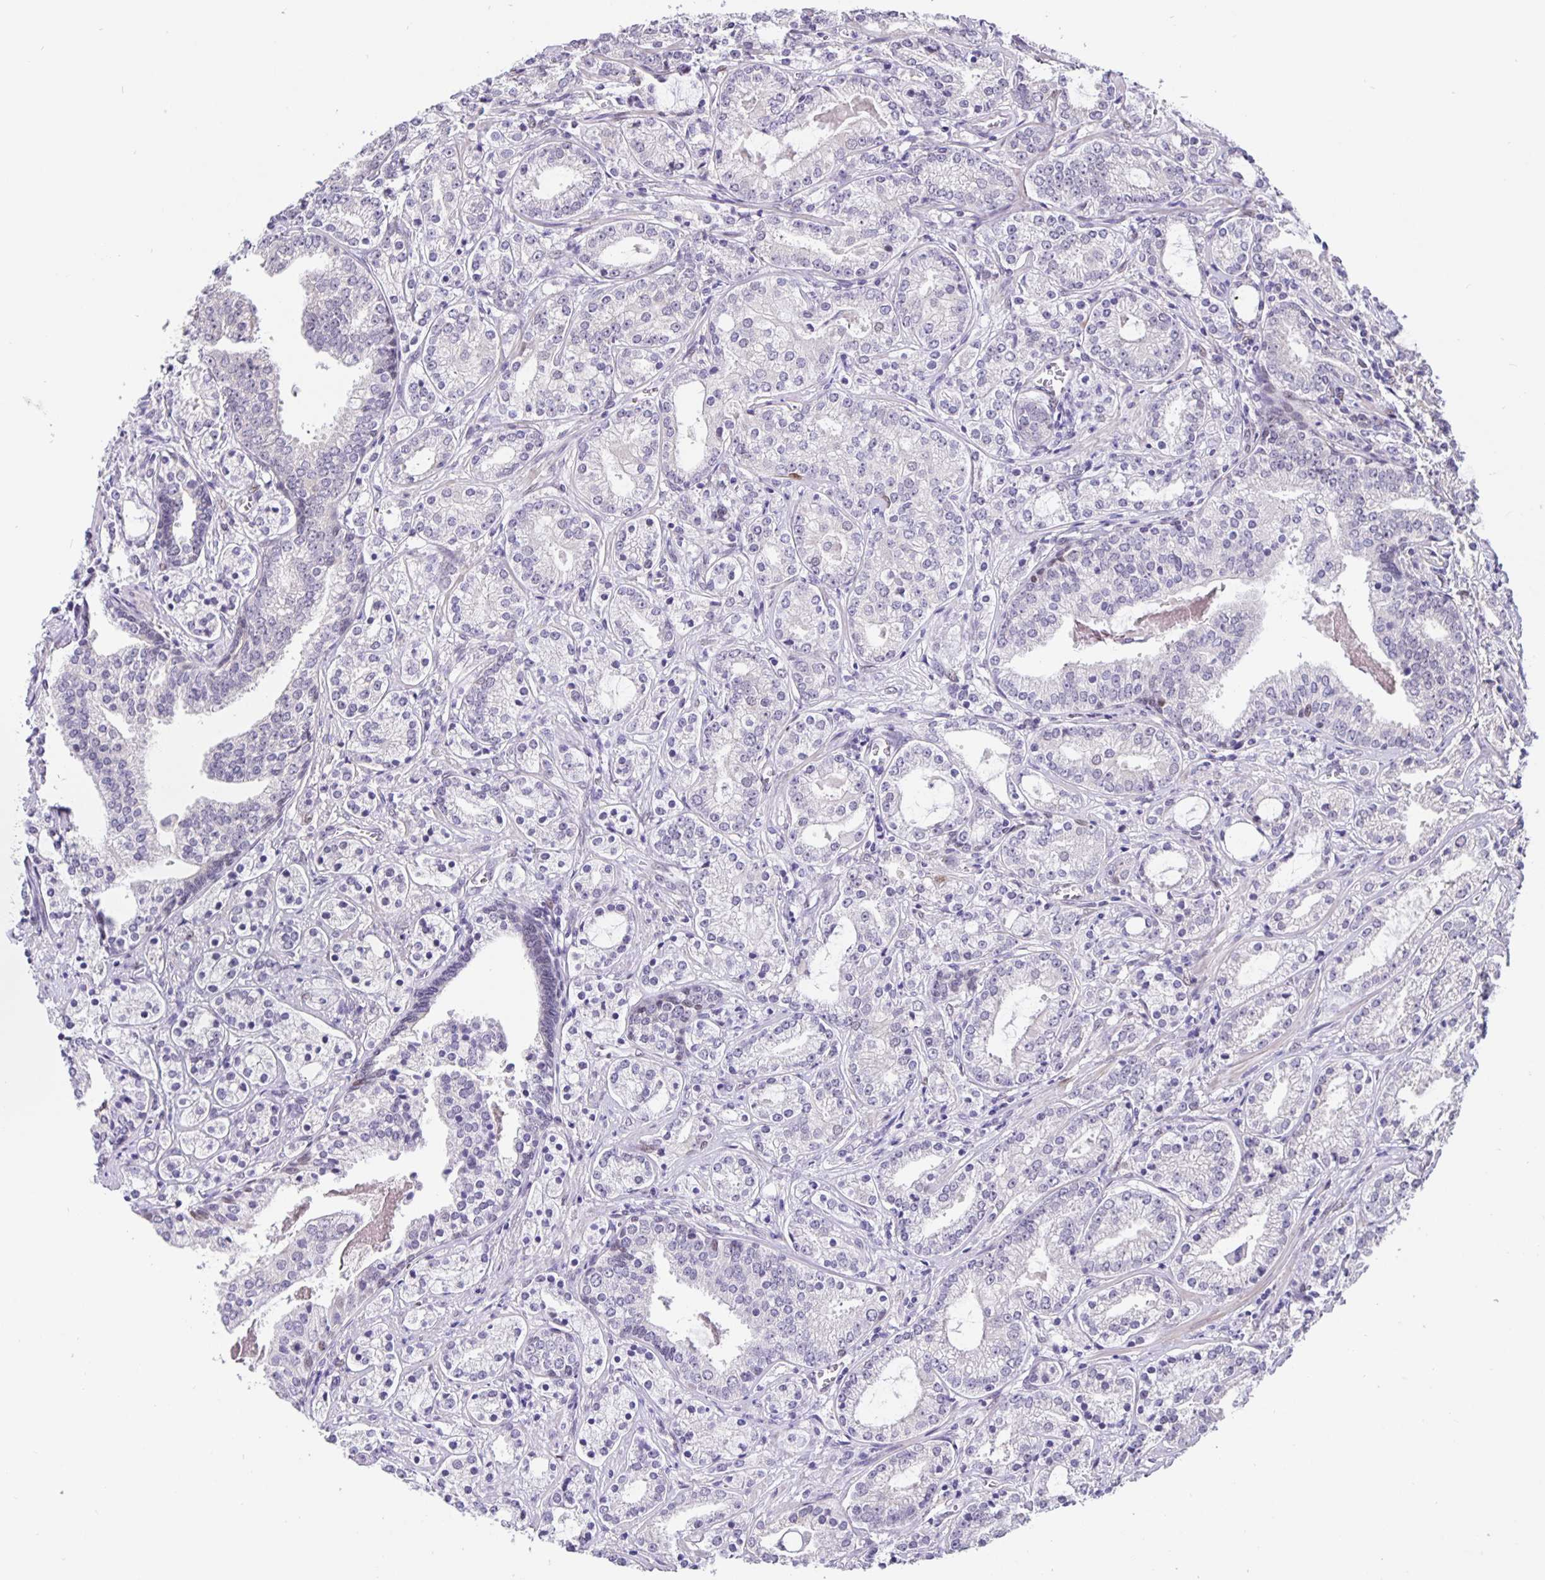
{"staining": {"intensity": "negative", "quantity": "none", "location": "none"}, "tissue": "prostate cancer", "cell_type": "Tumor cells", "image_type": "cancer", "snomed": [{"axis": "morphology", "description": "Adenocarcinoma, Medium grade"}, {"axis": "topography", "description": "Prostate"}], "caption": "There is no significant expression in tumor cells of prostate medium-grade adenocarcinoma.", "gene": "FOSL2", "patient": {"sex": "male", "age": 57}}